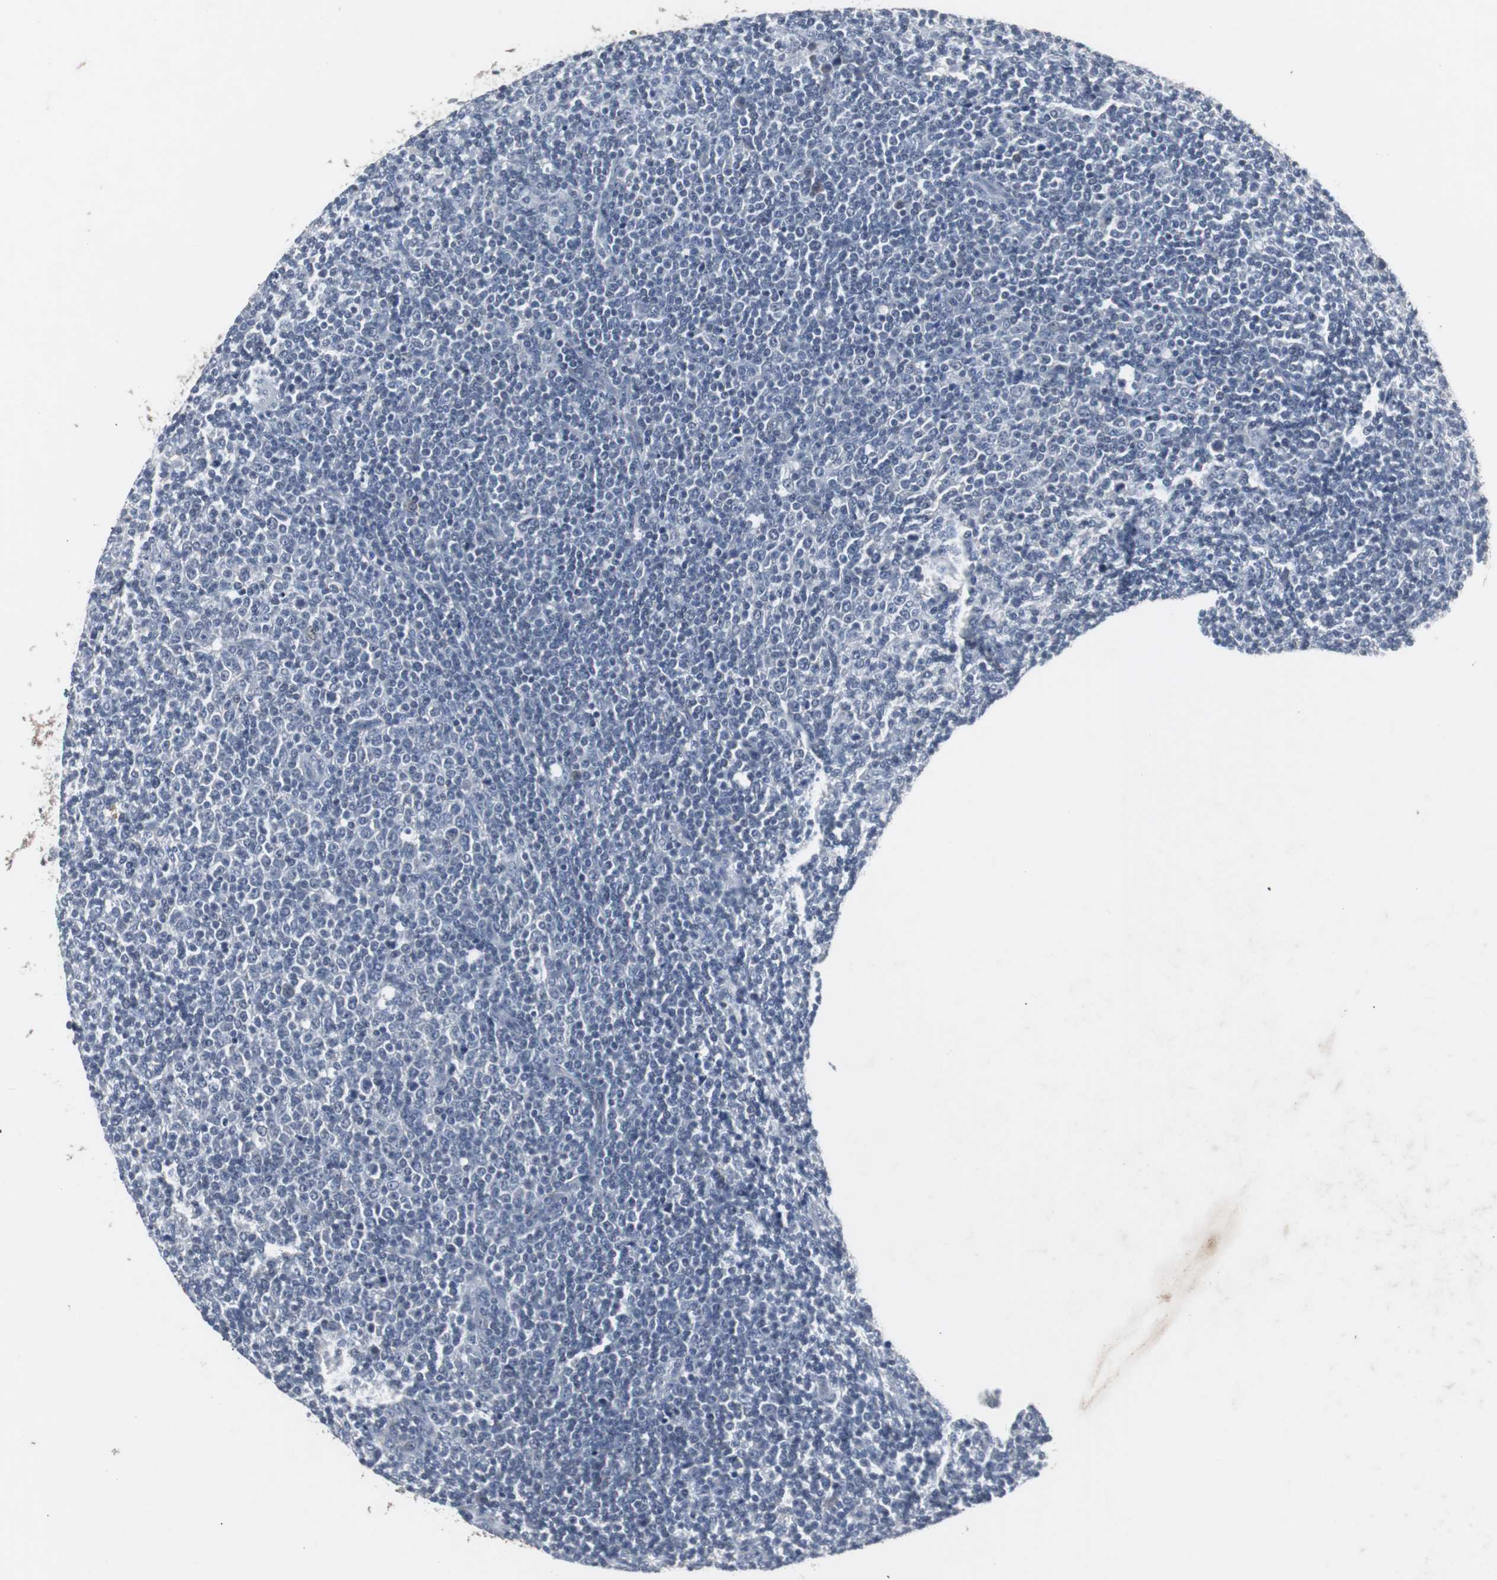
{"staining": {"intensity": "negative", "quantity": "none", "location": "none"}, "tissue": "lymphoma", "cell_type": "Tumor cells", "image_type": "cancer", "snomed": [{"axis": "morphology", "description": "Malignant lymphoma, non-Hodgkin's type, Low grade"}, {"axis": "topography", "description": "Lymph node"}], "caption": "Tumor cells show no significant protein staining in malignant lymphoma, non-Hodgkin's type (low-grade). The staining is performed using DAB (3,3'-diaminobenzidine) brown chromogen with nuclei counter-stained in using hematoxylin.", "gene": "ACAA1", "patient": {"sex": "male", "age": 70}}